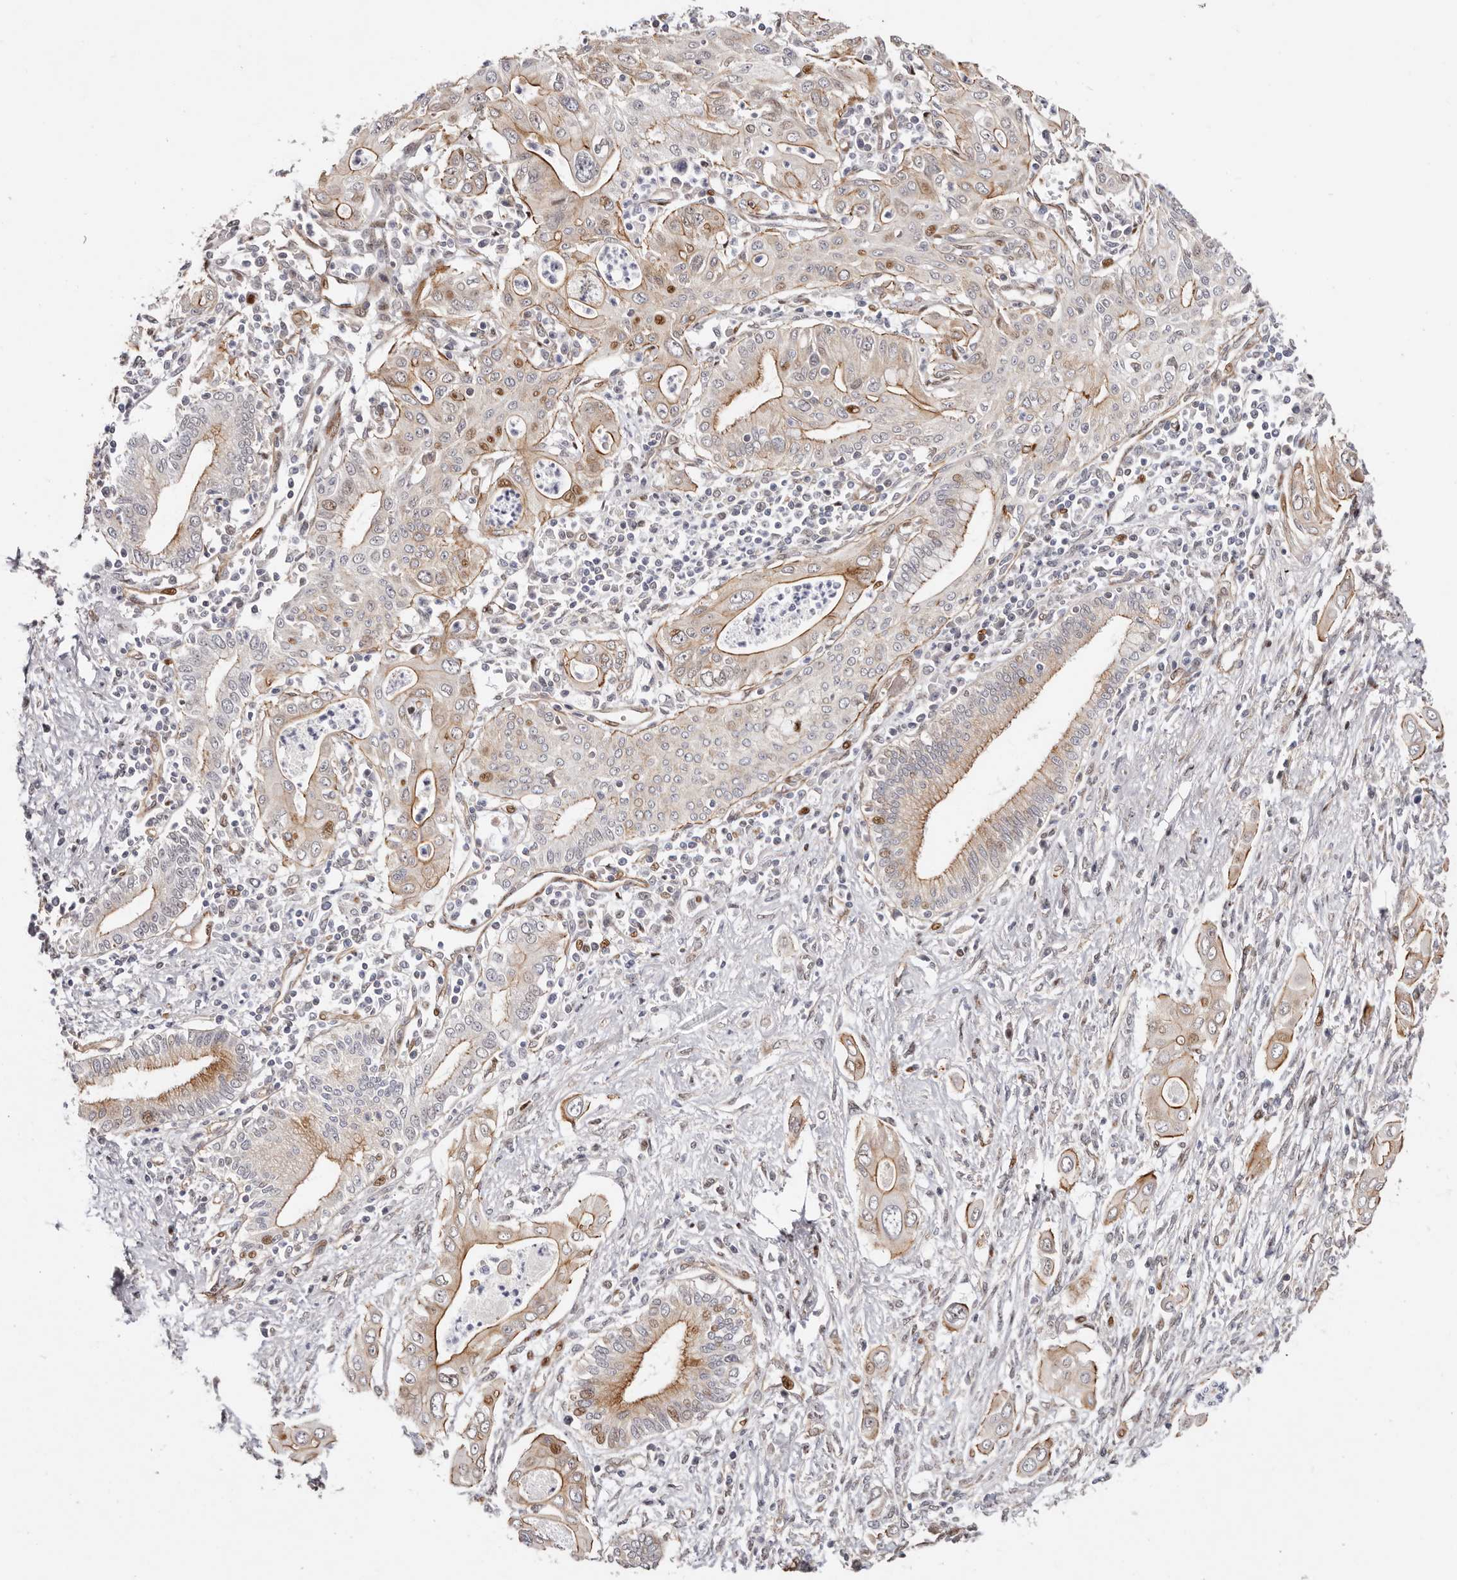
{"staining": {"intensity": "moderate", "quantity": "25%-75%", "location": "cytoplasmic/membranous,nuclear"}, "tissue": "pancreatic cancer", "cell_type": "Tumor cells", "image_type": "cancer", "snomed": [{"axis": "morphology", "description": "Adenocarcinoma, NOS"}, {"axis": "topography", "description": "Pancreas"}], "caption": "This is a micrograph of immunohistochemistry staining of pancreatic cancer, which shows moderate positivity in the cytoplasmic/membranous and nuclear of tumor cells.", "gene": "EPHX3", "patient": {"sex": "male", "age": 58}}